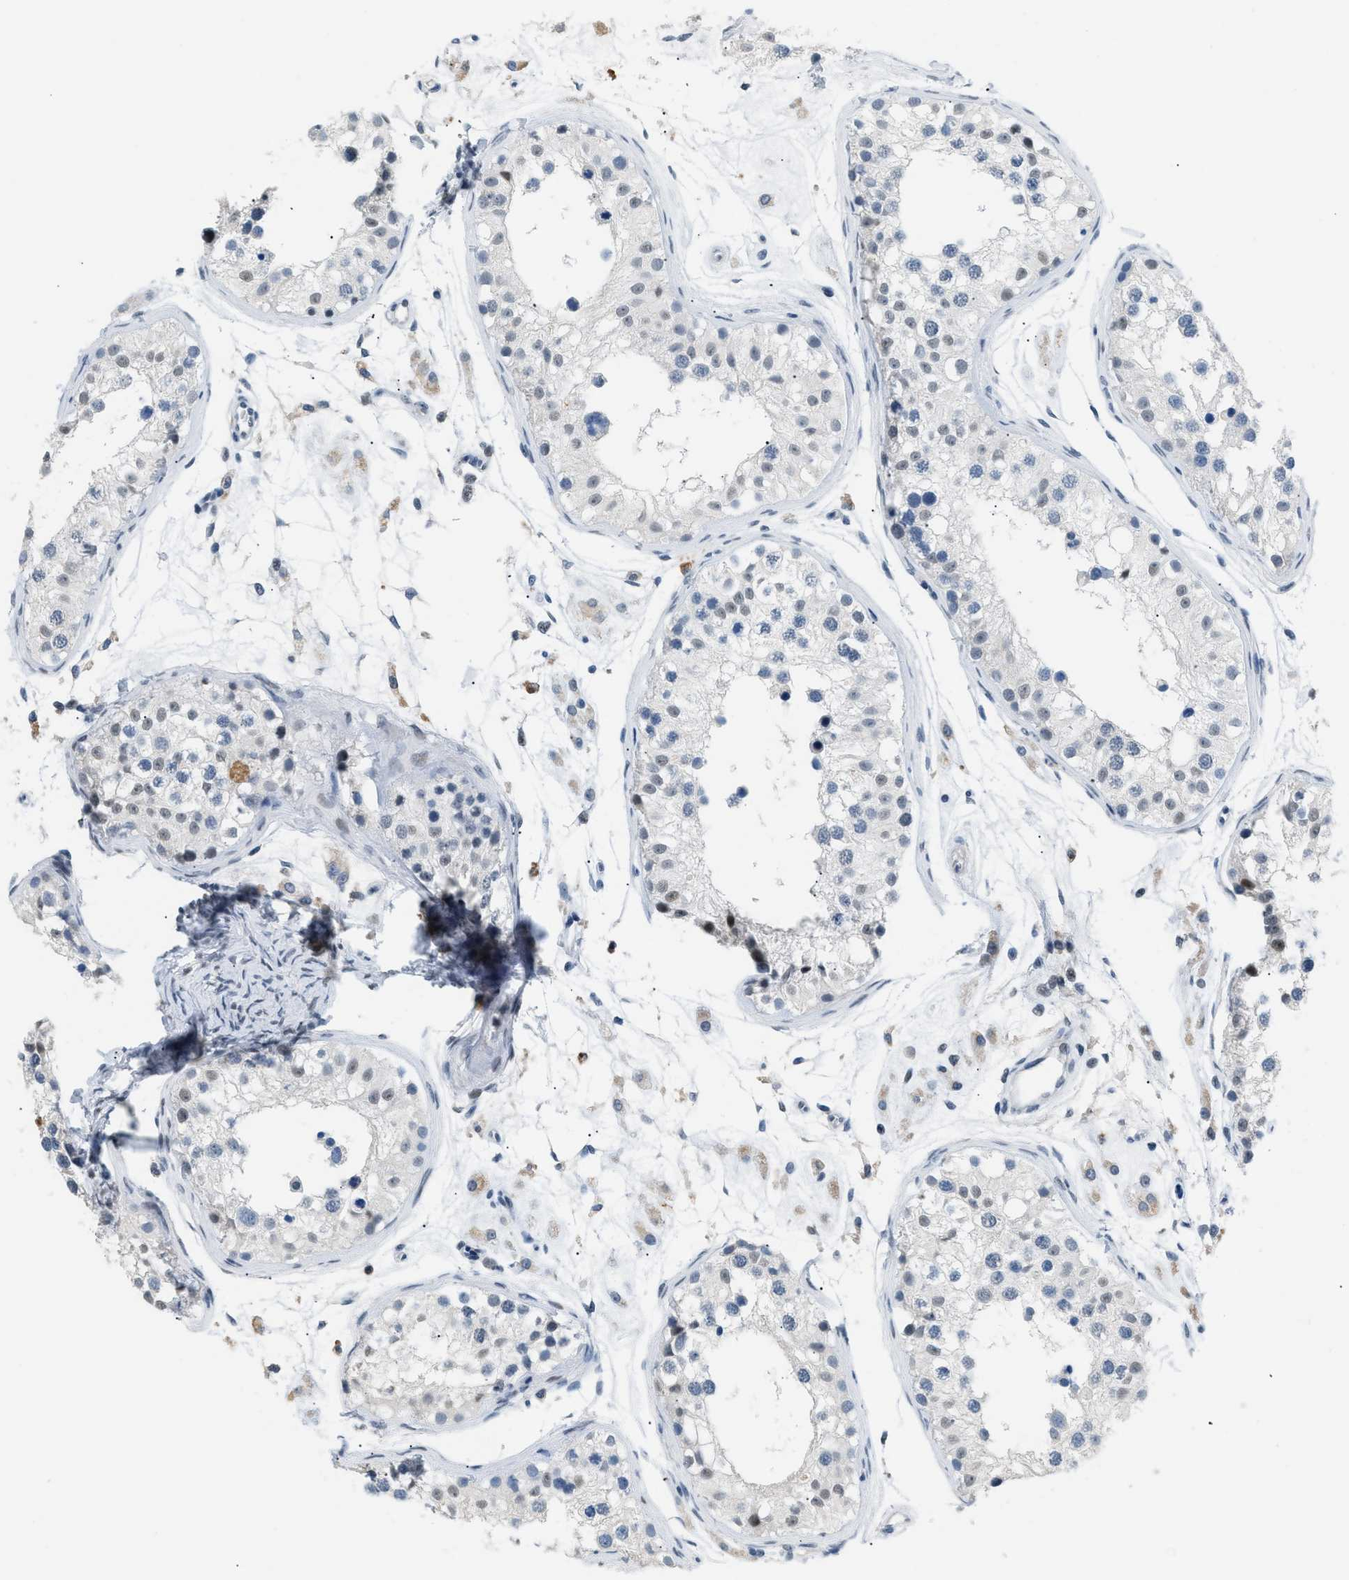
{"staining": {"intensity": "weak", "quantity": "<25%", "location": "nuclear"}, "tissue": "testis", "cell_type": "Cells in seminiferous ducts", "image_type": "normal", "snomed": [{"axis": "morphology", "description": "Normal tissue, NOS"}, {"axis": "morphology", "description": "Adenocarcinoma, metastatic, NOS"}, {"axis": "topography", "description": "Testis"}], "caption": "The photomicrograph shows no significant expression in cells in seminiferous ducts of testis. The staining is performed using DAB (3,3'-diaminobenzidine) brown chromogen with nuclei counter-stained in using hematoxylin.", "gene": "KCNC3", "patient": {"sex": "male", "age": 26}}